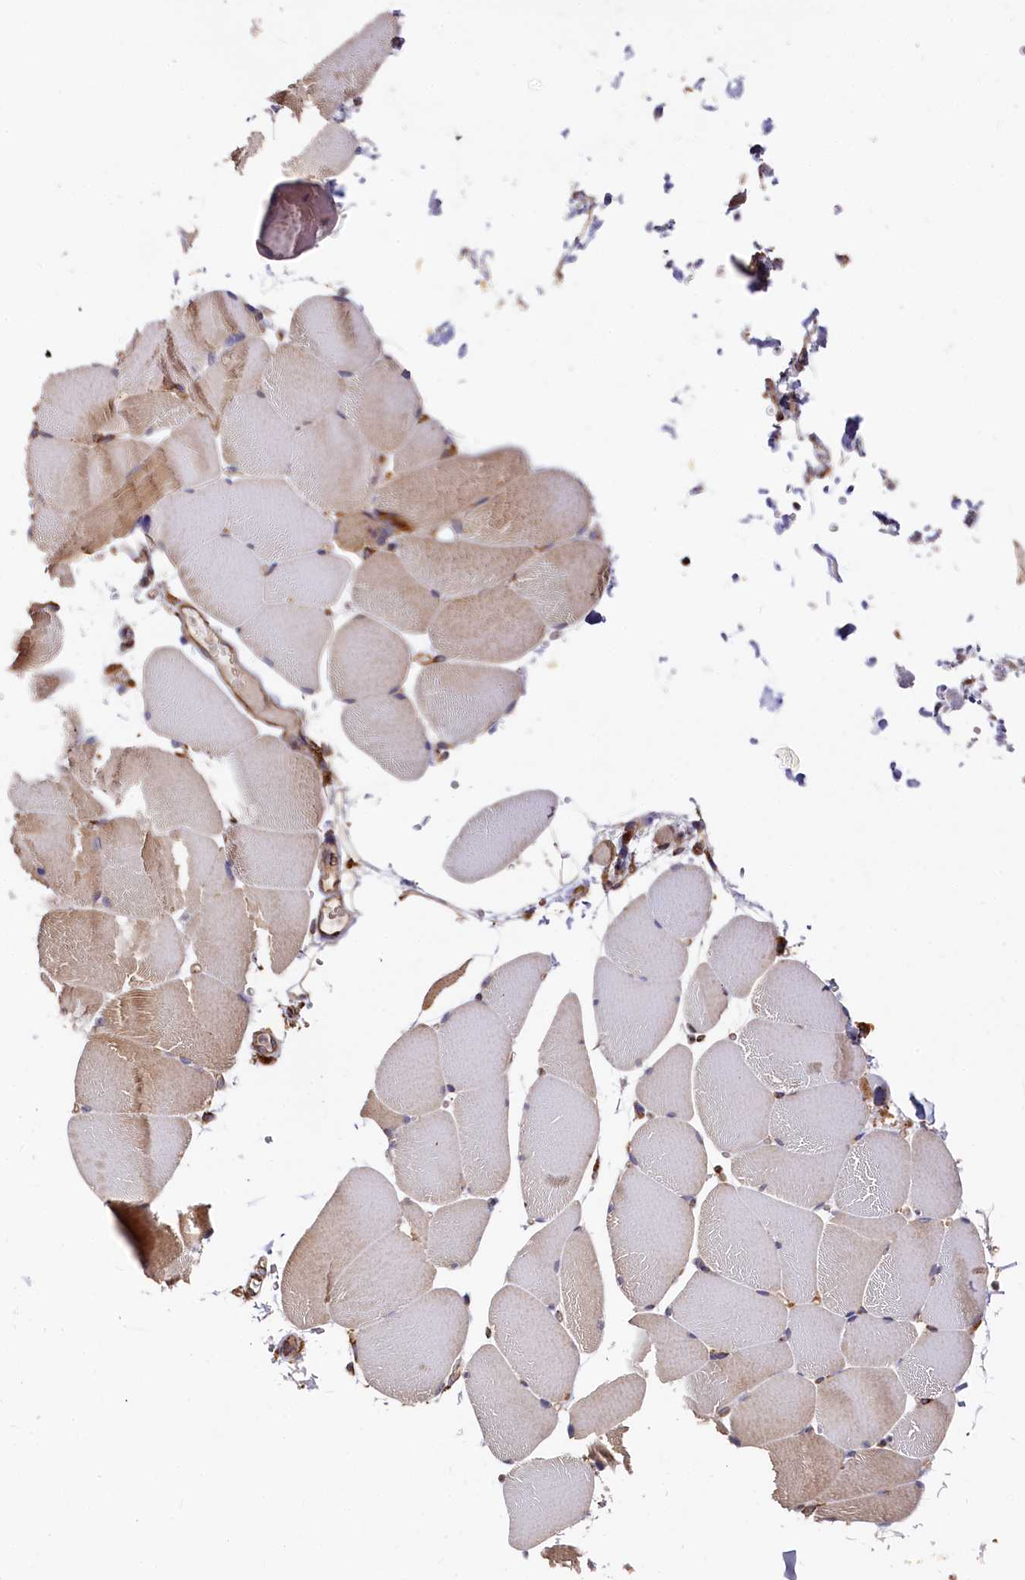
{"staining": {"intensity": "weak", "quantity": "25%-75%", "location": "cytoplasmic/membranous"}, "tissue": "skeletal muscle", "cell_type": "Myocytes", "image_type": "normal", "snomed": [{"axis": "morphology", "description": "Normal tissue, NOS"}, {"axis": "topography", "description": "Skeletal muscle"}, {"axis": "topography", "description": "Parathyroid gland"}], "caption": "Protein expression analysis of benign skeletal muscle demonstrates weak cytoplasmic/membranous expression in approximately 25%-75% of myocytes. The protein of interest is shown in brown color, while the nuclei are stained blue.", "gene": "NEURL1B", "patient": {"sex": "female", "age": 37}}